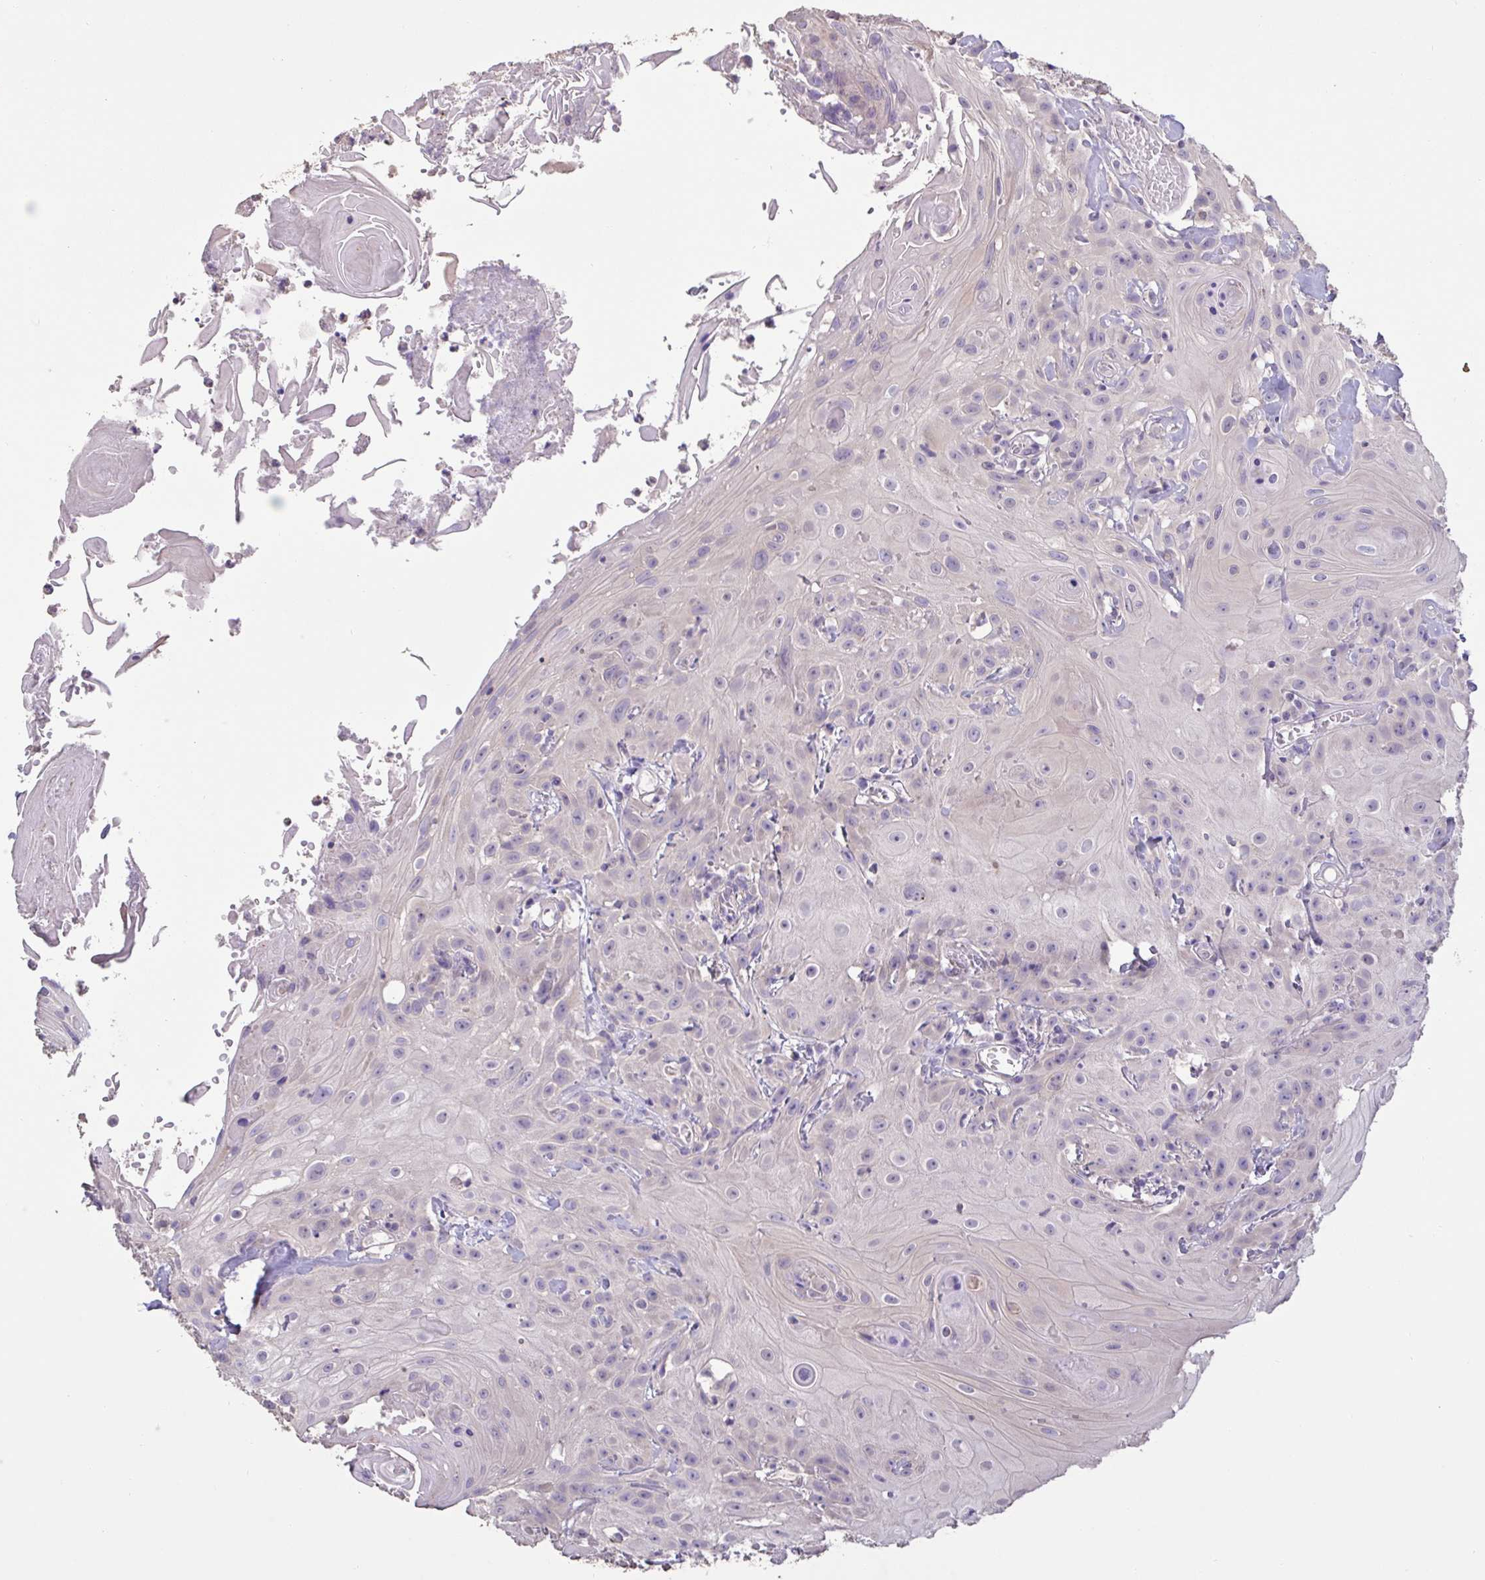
{"staining": {"intensity": "negative", "quantity": "none", "location": "none"}, "tissue": "head and neck cancer", "cell_type": "Tumor cells", "image_type": "cancer", "snomed": [{"axis": "morphology", "description": "Squamous cell carcinoma, NOS"}, {"axis": "topography", "description": "Skin"}, {"axis": "topography", "description": "Head-Neck"}], "caption": "Immunohistochemical staining of head and neck squamous cell carcinoma reveals no significant staining in tumor cells. The staining was performed using DAB (3,3'-diaminobenzidine) to visualize the protein expression in brown, while the nuclei were stained in blue with hematoxylin (Magnification: 20x).", "gene": "CHMP5", "patient": {"sex": "male", "age": 80}}